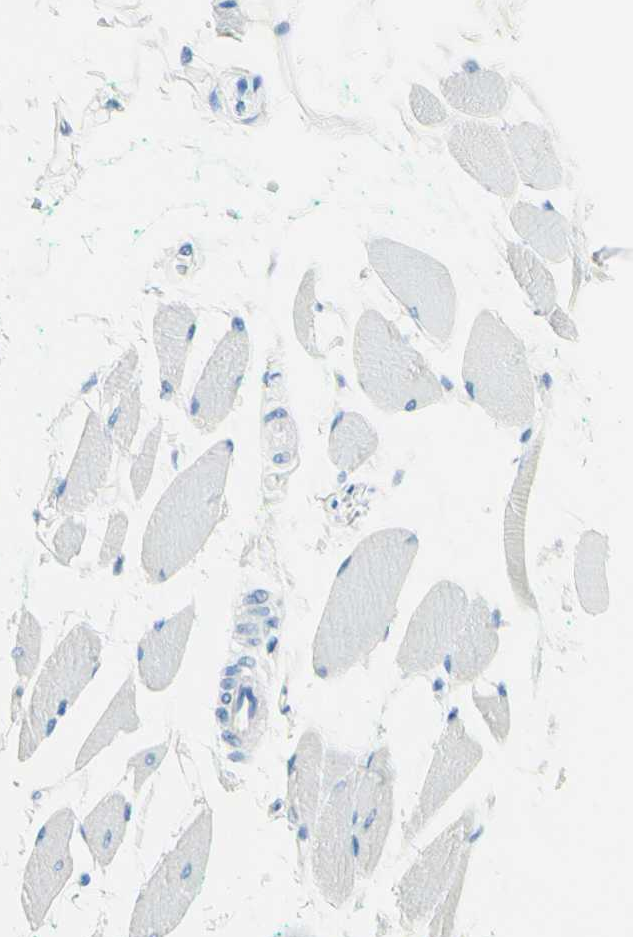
{"staining": {"intensity": "negative", "quantity": "none", "location": "none"}, "tissue": "skeletal muscle", "cell_type": "Myocytes", "image_type": "normal", "snomed": [{"axis": "morphology", "description": "Normal tissue, NOS"}, {"axis": "topography", "description": "Skeletal muscle"}, {"axis": "topography", "description": "Oral tissue"}, {"axis": "topography", "description": "Peripheral nerve tissue"}], "caption": "This photomicrograph is of benign skeletal muscle stained with immunohistochemistry (IHC) to label a protein in brown with the nuclei are counter-stained blue. There is no positivity in myocytes.", "gene": "FMR1NB", "patient": {"sex": "female", "age": 84}}